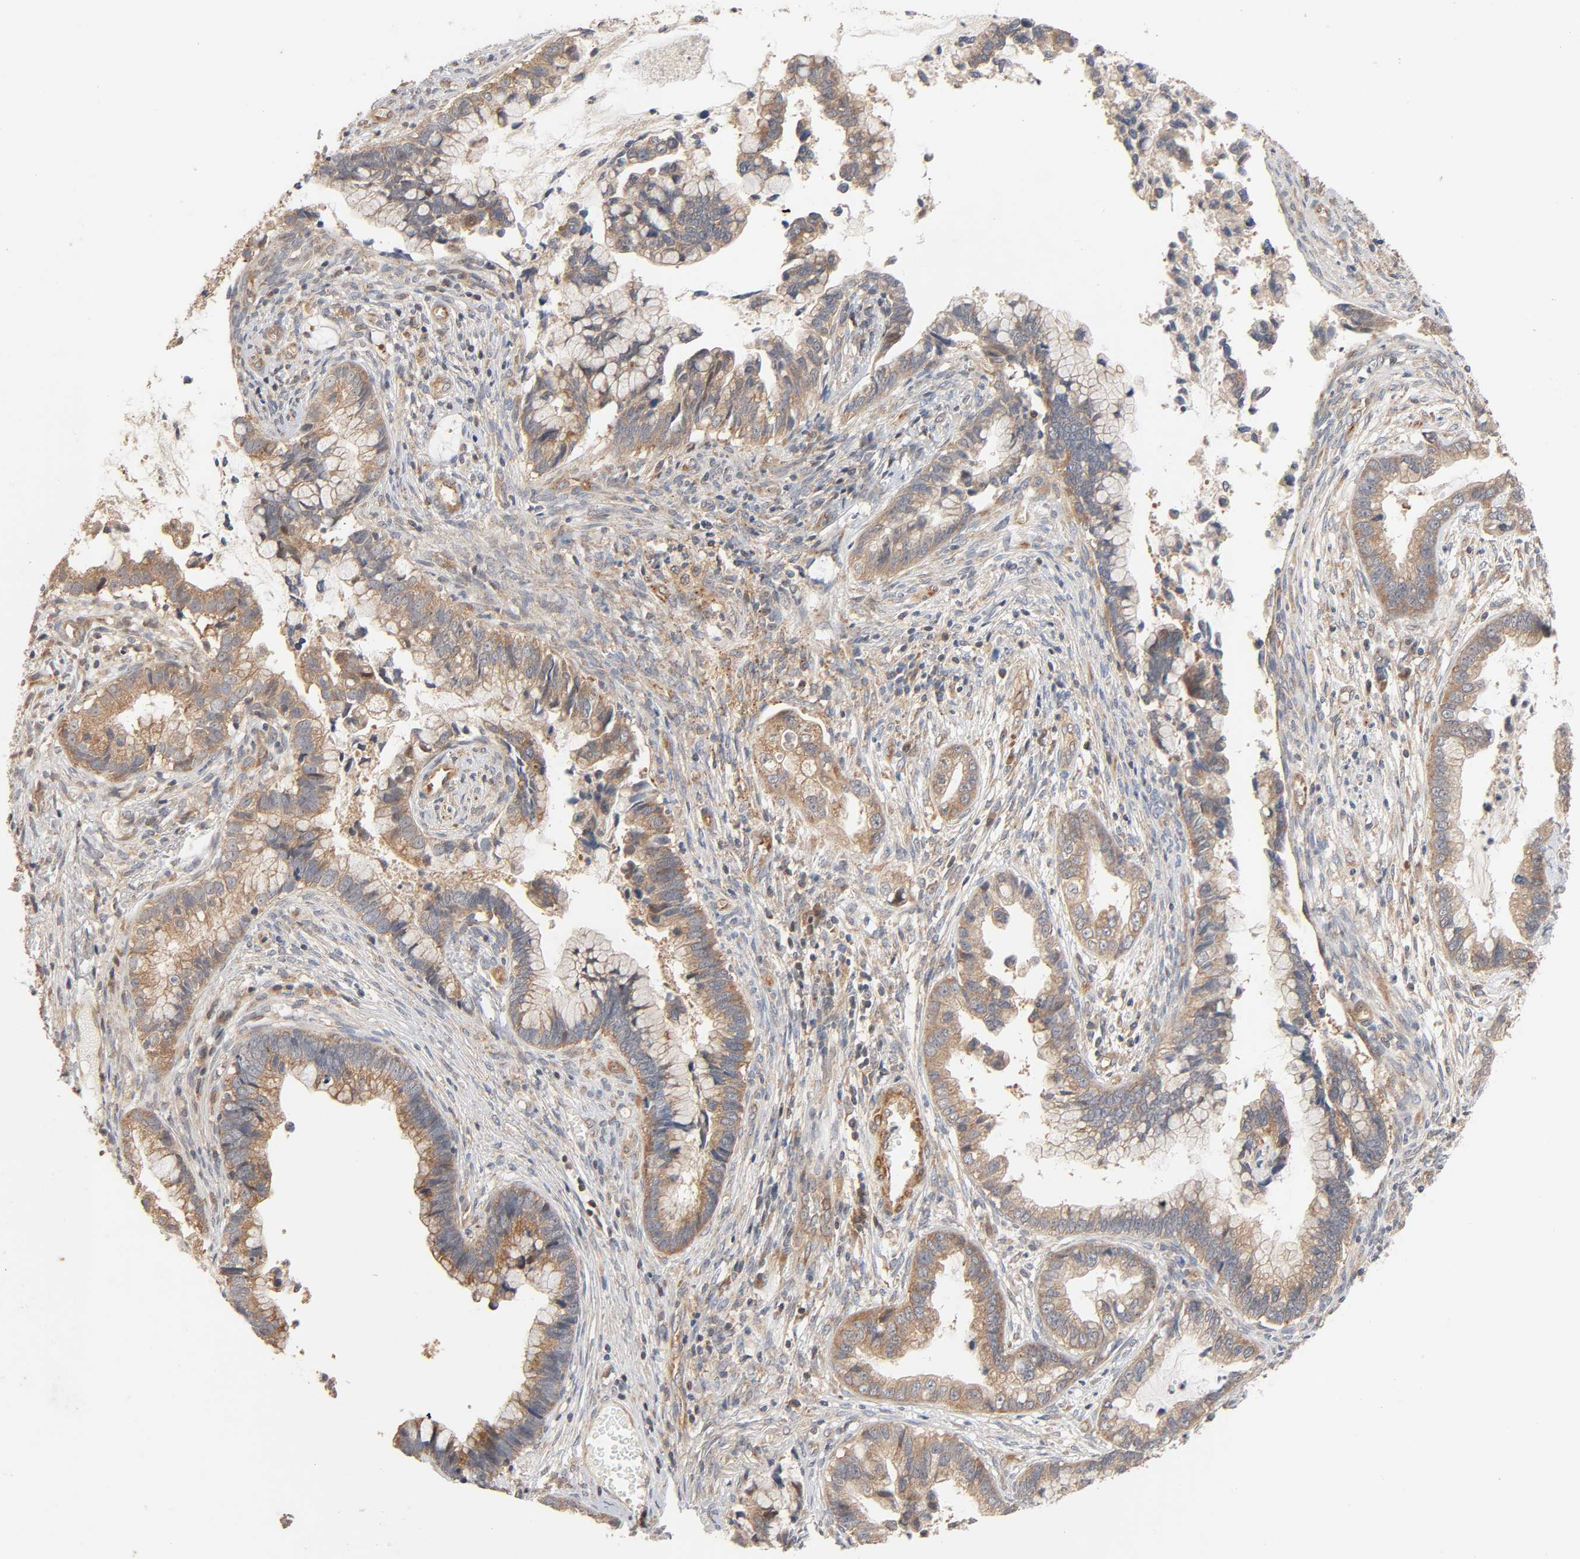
{"staining": {"intensity": "moderate", "quantity": ">75%", "location": "cytoplasmic/membranous"}, "tissue": "cervical cancer", "cell_type": "Tumor cells", "image_type": "cancer", "snomed": [{"axis": "morphology", "description": "Adenocarcinoma, NOS"}, {"axis": "topography", "description": "Cervix"}], "caption": "A histopathology image of cervical cancer stained for a protein reveals moderate cytoplasmic/membranous brown staining in tumor cells. (Stains: DAB (3,3'-diaminobenzidine) in brown, nuclei in blue, Microscopy: brightfield microscopy at high magnification).", "gene": "NEMF", "patient": {"sex": "female", "age": 44}}